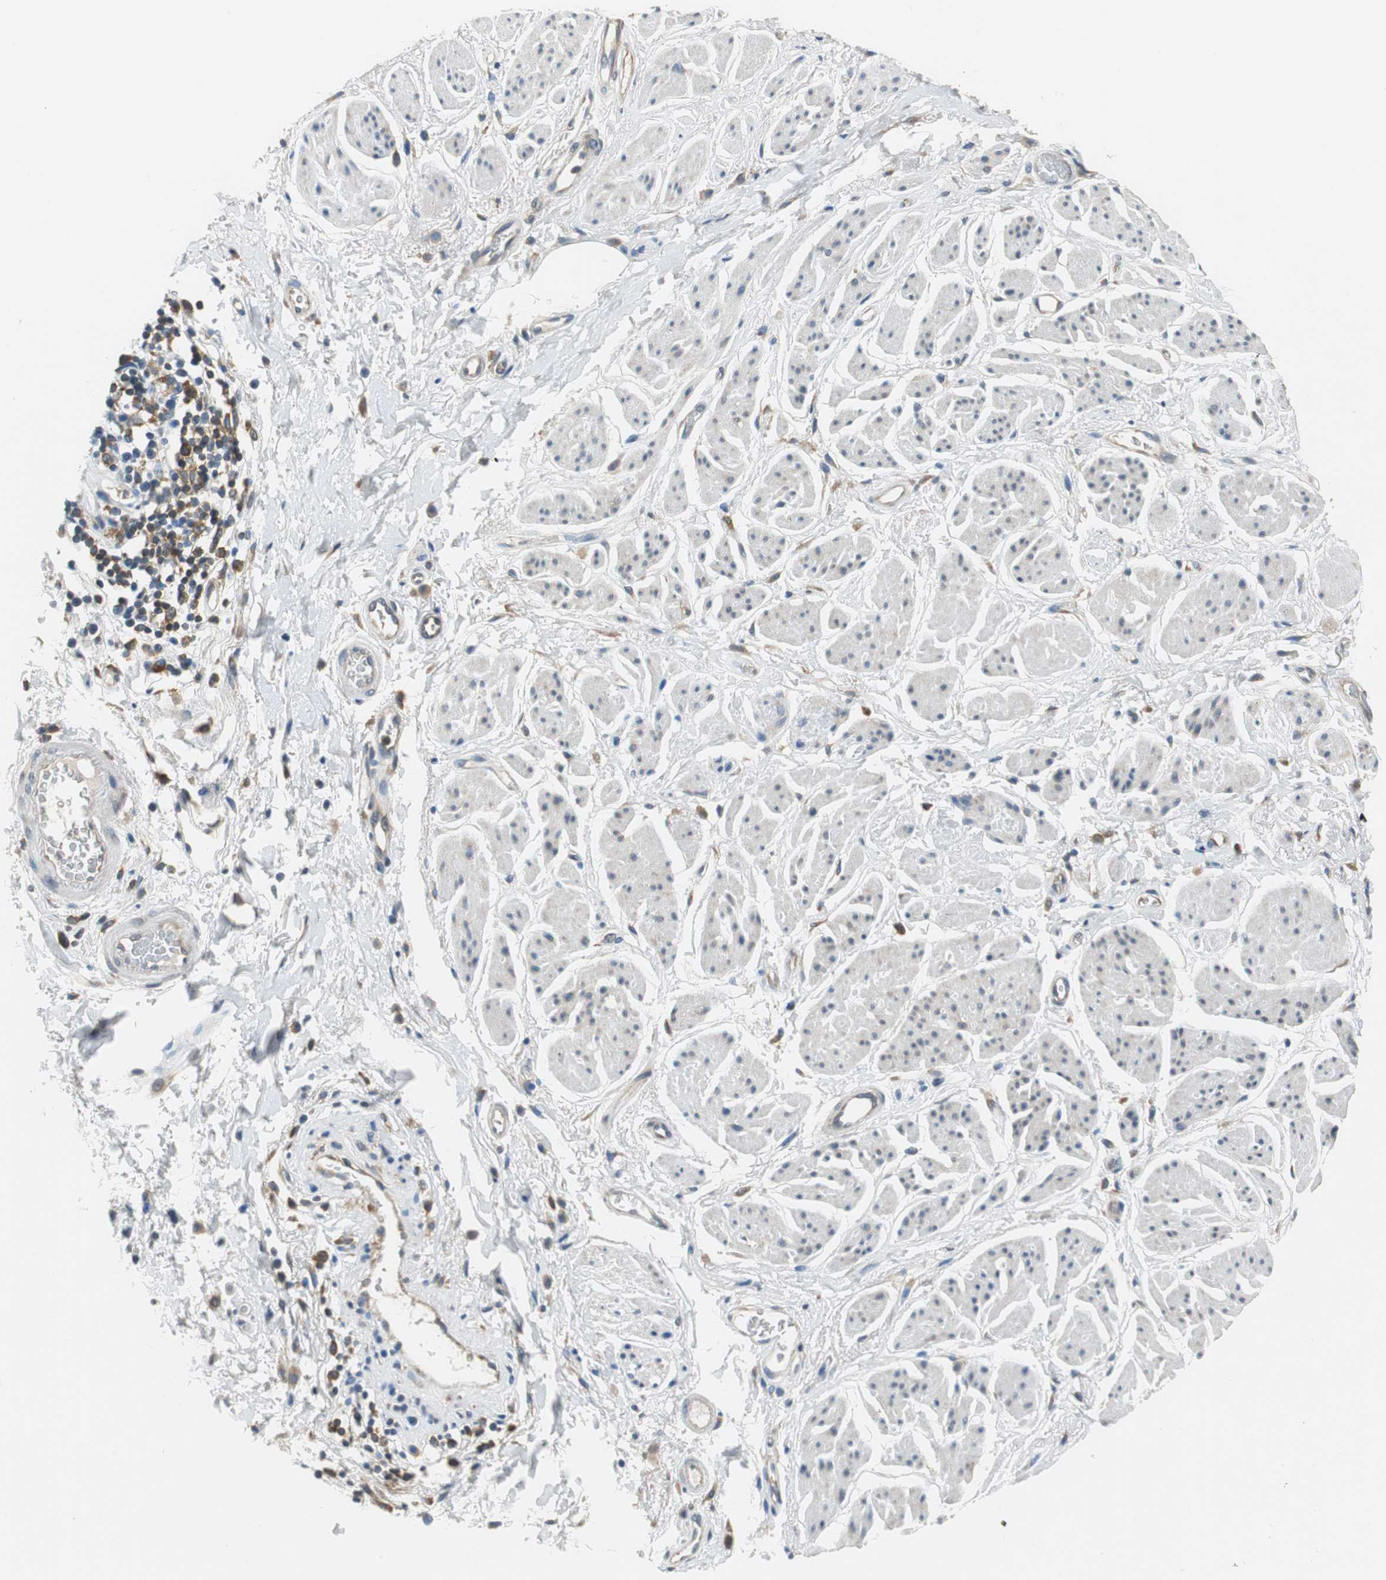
{"staining": {"intensity": "negative", "quantity": "none", "location": "none"}, "tissue": "adipose tissue", "cell_type": "Adipocytes", "image_type": "normal", "snomed": [{"axis": "morphology", "description": "Normal tissue, NOS"}, {"axis": "topography", "description": "Soft tissue"}, {"axis": "topography", "description": "Peripheral nerve tissue"}], "caption": "DAB (3,3'-diaminobenzidine) immunohistochemical staining of benign human adipose tissue displays no significant positivity in adipocytes. The staining was performed using DAB to visualize the protein expression in brown, while the nuclei were stained in blue with hematoxylin (Magnification: 20x).", "gene": "CNOT3", "patient": {"sex": "female", "age": 71}}